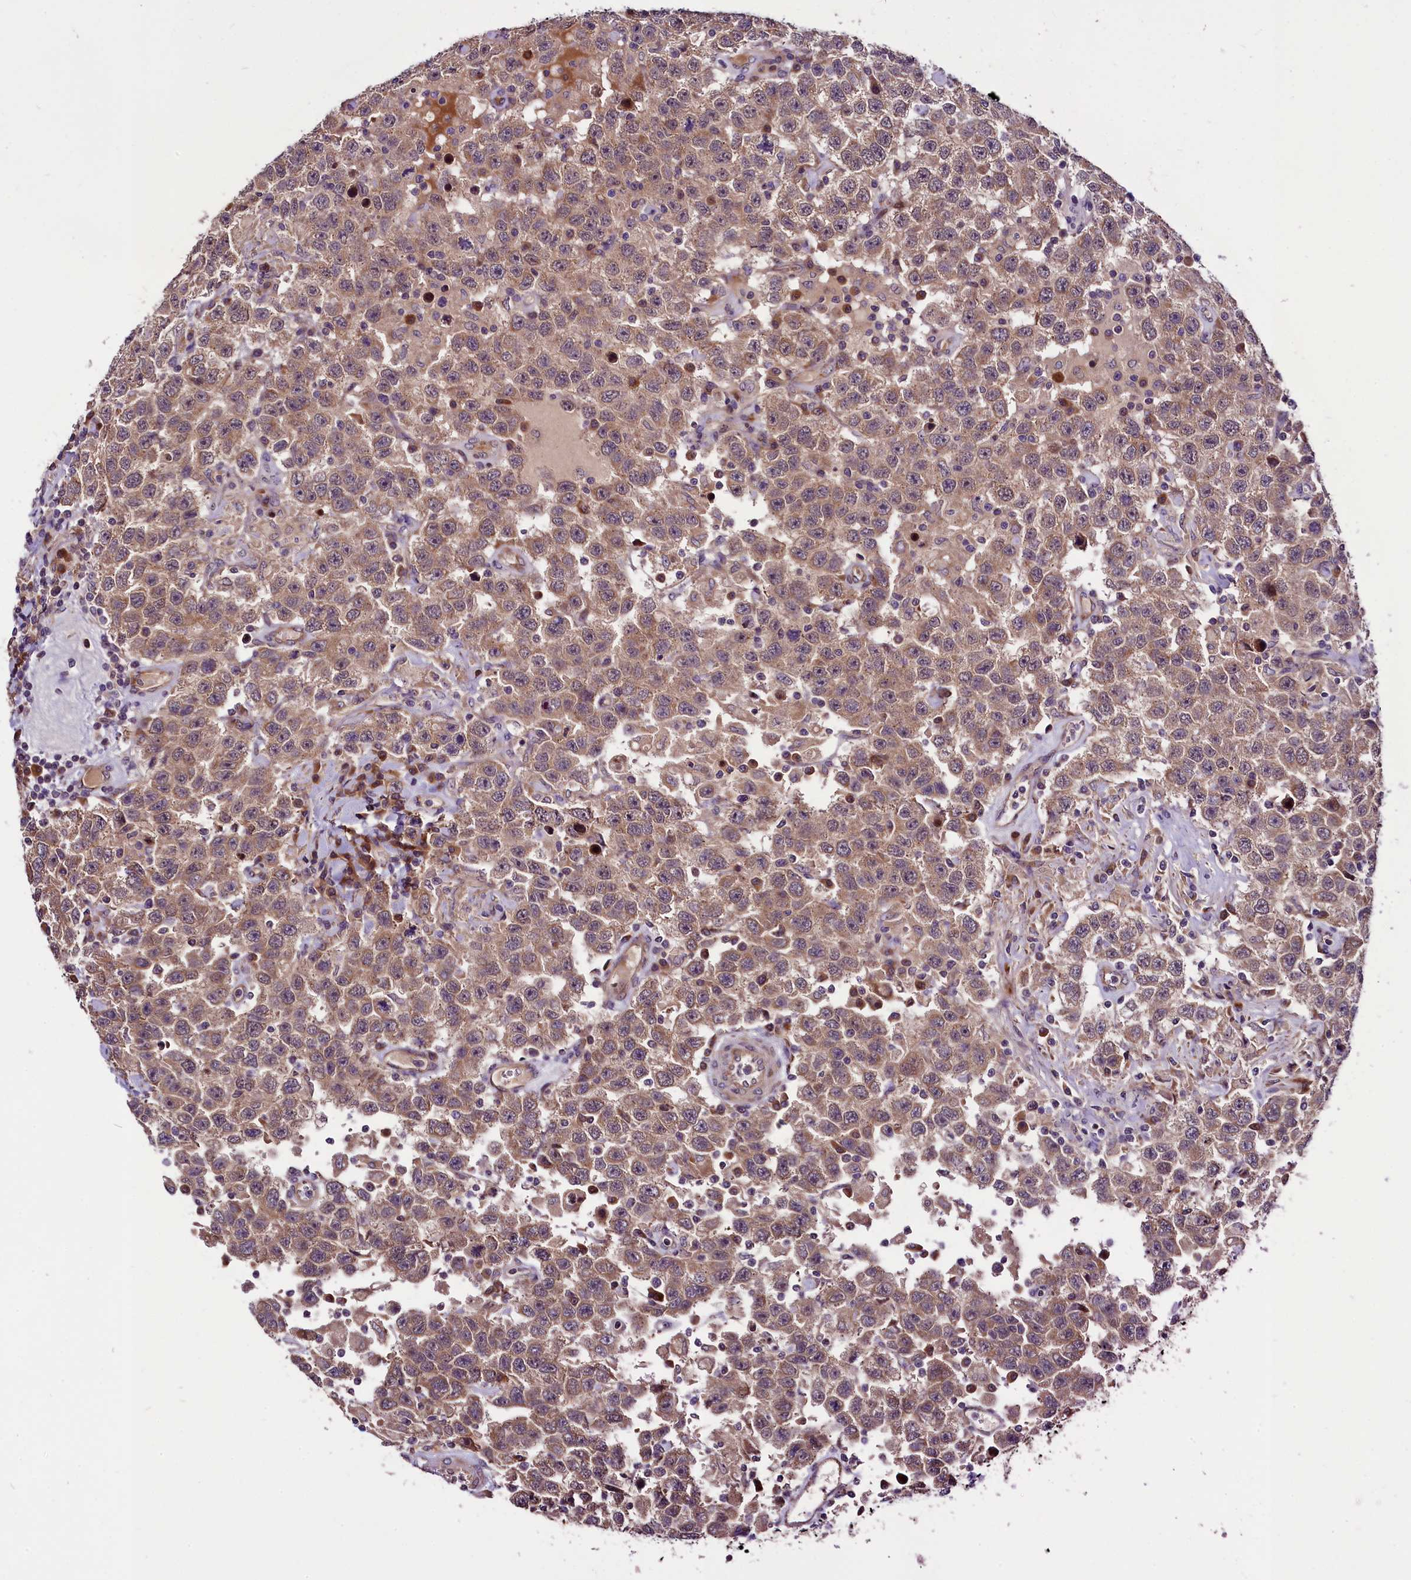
{"staining": {"intensity": "moderate", "quantity": ">75%", "location": "cytoplasmic/membranous"}, "tissue": "testis cancer", "cell_type": "Tumor cells", "image_type": "cancer", "snomed": [{"axis": "morphology", "description": "Seminoma, NOS"}, {"axis": "topography", "description": "Testis"}], "caption": "Immunohistochemistry (IHC) photomicrograph of neoplastic tissue: testis cancer (seminoma) stained using immunohistochemistry (IHC) shows medium levels of moderate protein expression localized specifically in the cytoplasmic/membranous of tumor cells, appearing as a cytoplasmic/membranous brown color.", "gene": "RPUSD2", "patient": {"sex": "male", "age": 41}}